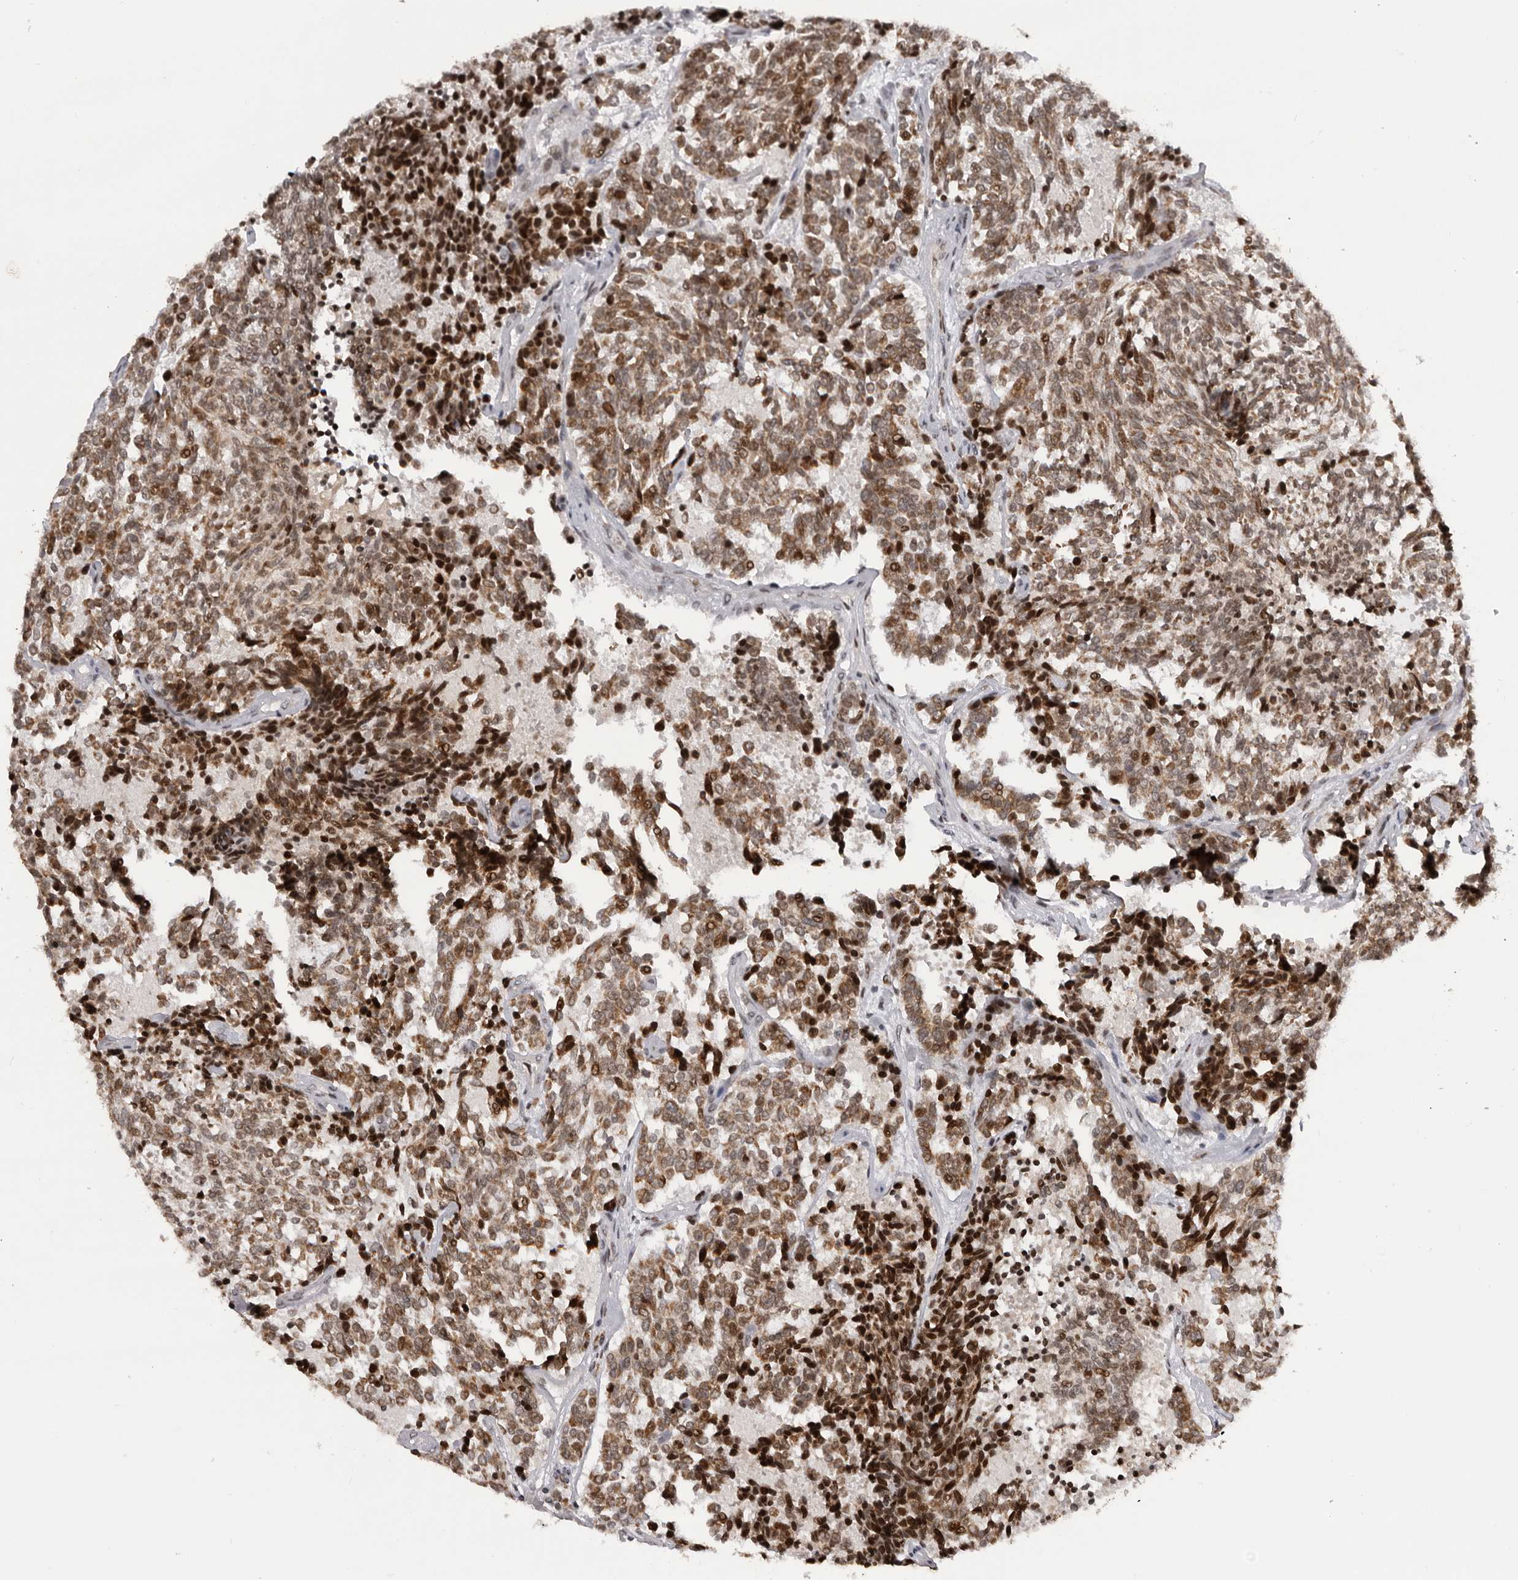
{"staining": {"intensity": "moderate", "quantity": ">75%", "location": "cytoplasmic/membranous,nuclear"}, "tissue": "carcinoid", "cell_type": "Tumor cells", "image_type": "cancer", "snomed": [{"axis": "morphology", "description": "Carcinoid, malignant, NOS"}, {"axis": "topography", "description": "Pancreas"}], "caption": "Human carcinoid stained for a protein (brown) displays moderate cytoplasmic/membranous and nuclear positive staining in about >75% of tumor cells.", "gene": "C17orf99", "patient": {"sex": "female", "age": 54}}